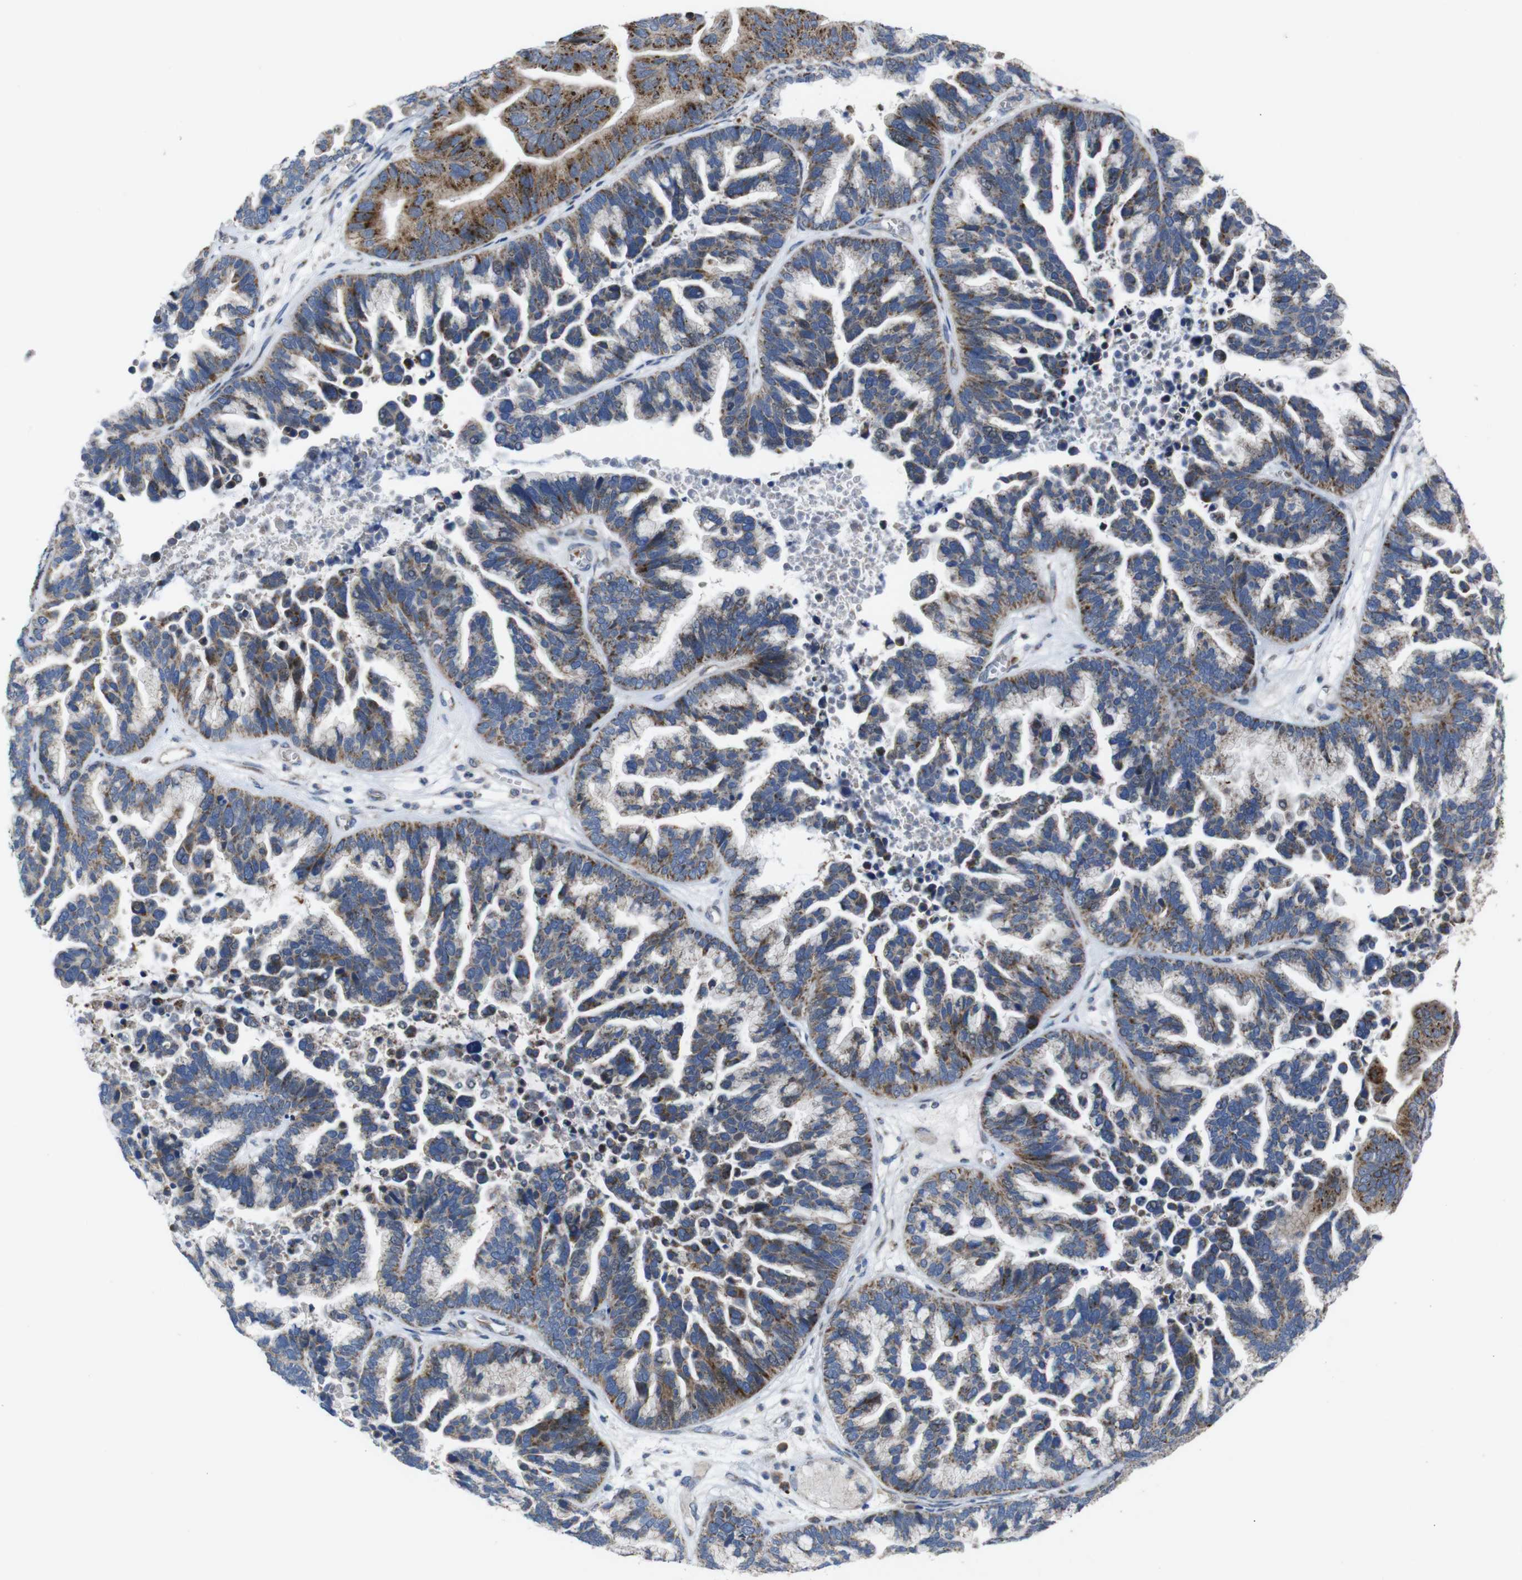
{"staining": {"intensity": "moderate", "quantity": "25%-75%", "location": "cytoplasmic/membranous"}, "tissue": "ovarian cancer", "cell_type": "Tumor cells", "image_type": "cancer", "snomed": [{"axis": "morphology", "description": "Cystadenocarcinoma, serous, NOS"}, {"axis": "topography", "description": "Ovary"}], "caption": "Ovarian serous cystadenocarcinoma stained with DAB immunohistochemistry (IHC) exhibits medium levels of moderate cytoplasmic/membranous positivity in approximately 25%-75% of tumor cells.", "gene": "CHST10", "patient": {"sex": "female", "age": 56}}